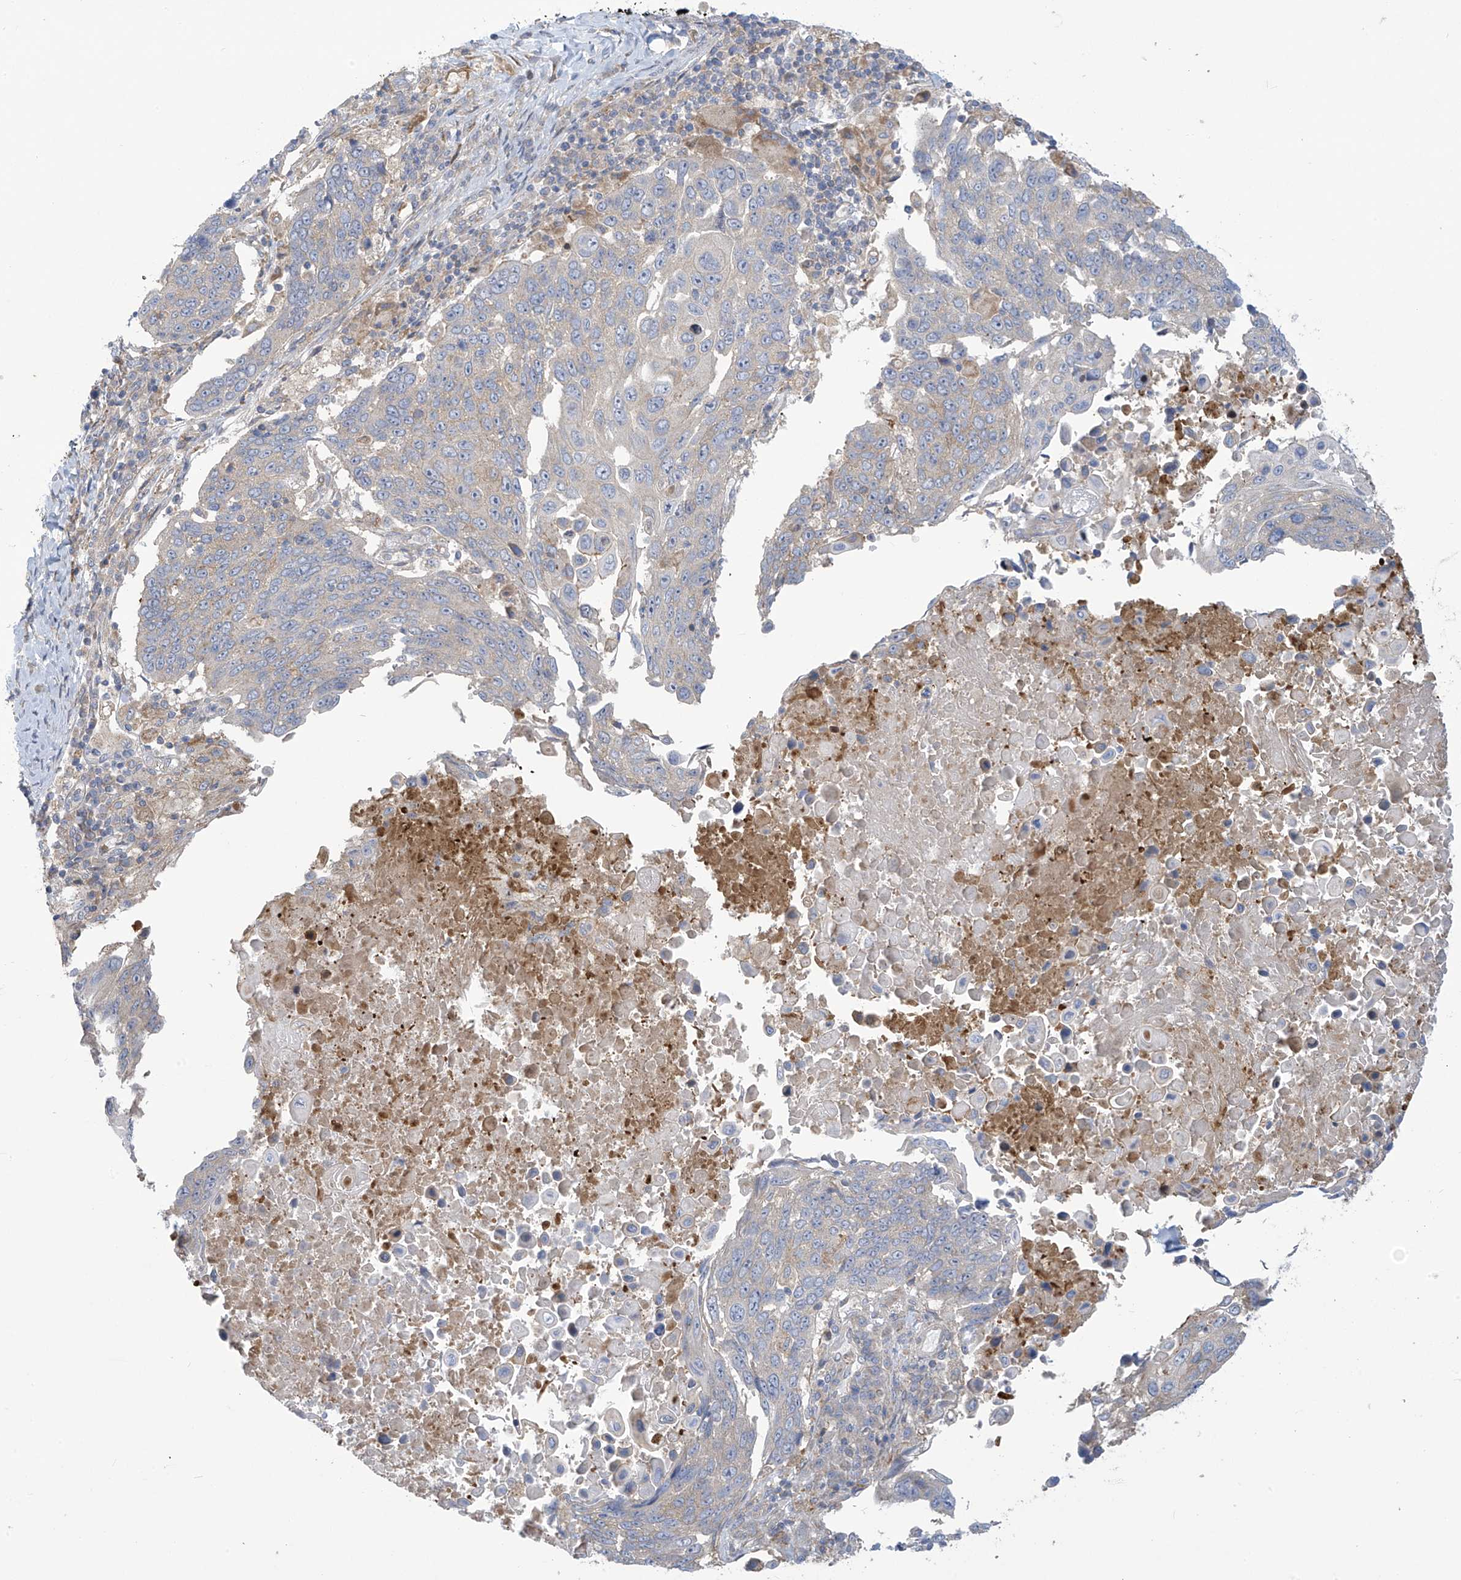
{"staining": {"intensity": "negative", "quantity": "none", "location": "none"}, "tissue": "lung cancer", "cell_type": "Tumor cells", "image_type": "cancer", "snomed": [{"axis": "morphology", "description": "Squamous cell carcinoma, NOS"}, {"axis": "topography", "description": "Lung"}], "caption": "High magnification brightfield microscopy of lung squamous cell carcinoma stained with DAB (3,3'-diaminobenzidine) (brown) and counterstained with hematoxylin (blue): tumor cells show no significant positivity. The staining is performed using DAB brown chromogen with nuclei counter-stained in using hematoxylin.", "gene": "ADAT2", "patient": {"sex": "male", "age": 66}}